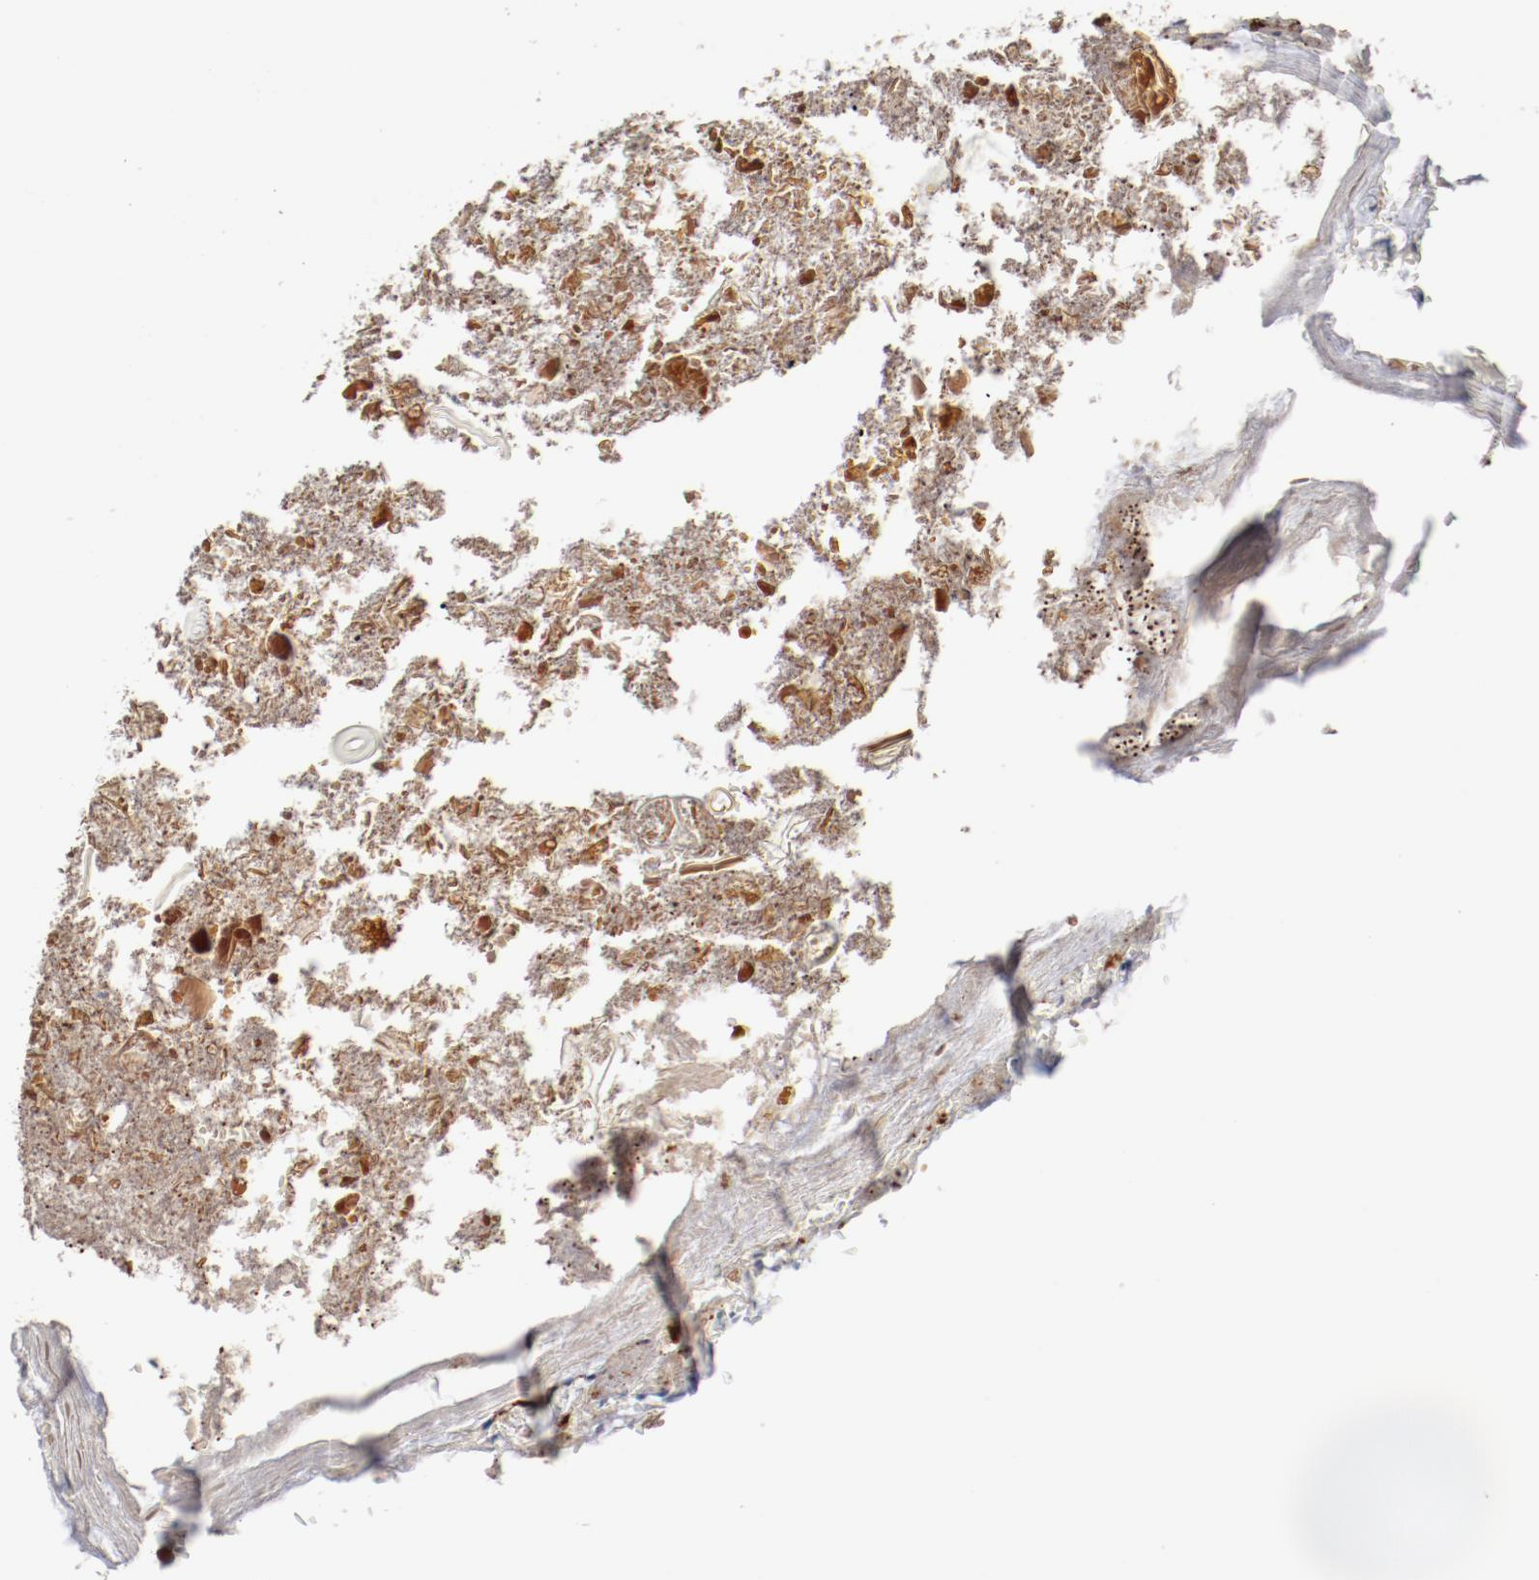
{"staining": {"intensity": "weak", "quantity": "25%-75%", "location": "cytoplasmic/membranous"}, "tissue": "appendix", "cell_type": "Glandular cells", "image_type": "normal", "snomed": [{"axis": "morphology", "description": "Normal tissue, NOS"}, {"axis": "topography", "description": "Appendix"}], "caption": "Protein expression analysis of benign human appendix reveals weak cytoplasmic/membranous expression in approximately 25%-75% of glandular cells. Nuclei are stained in blue.", "gene": "ILK", "patient": {"sex": "female", "age": 10}}